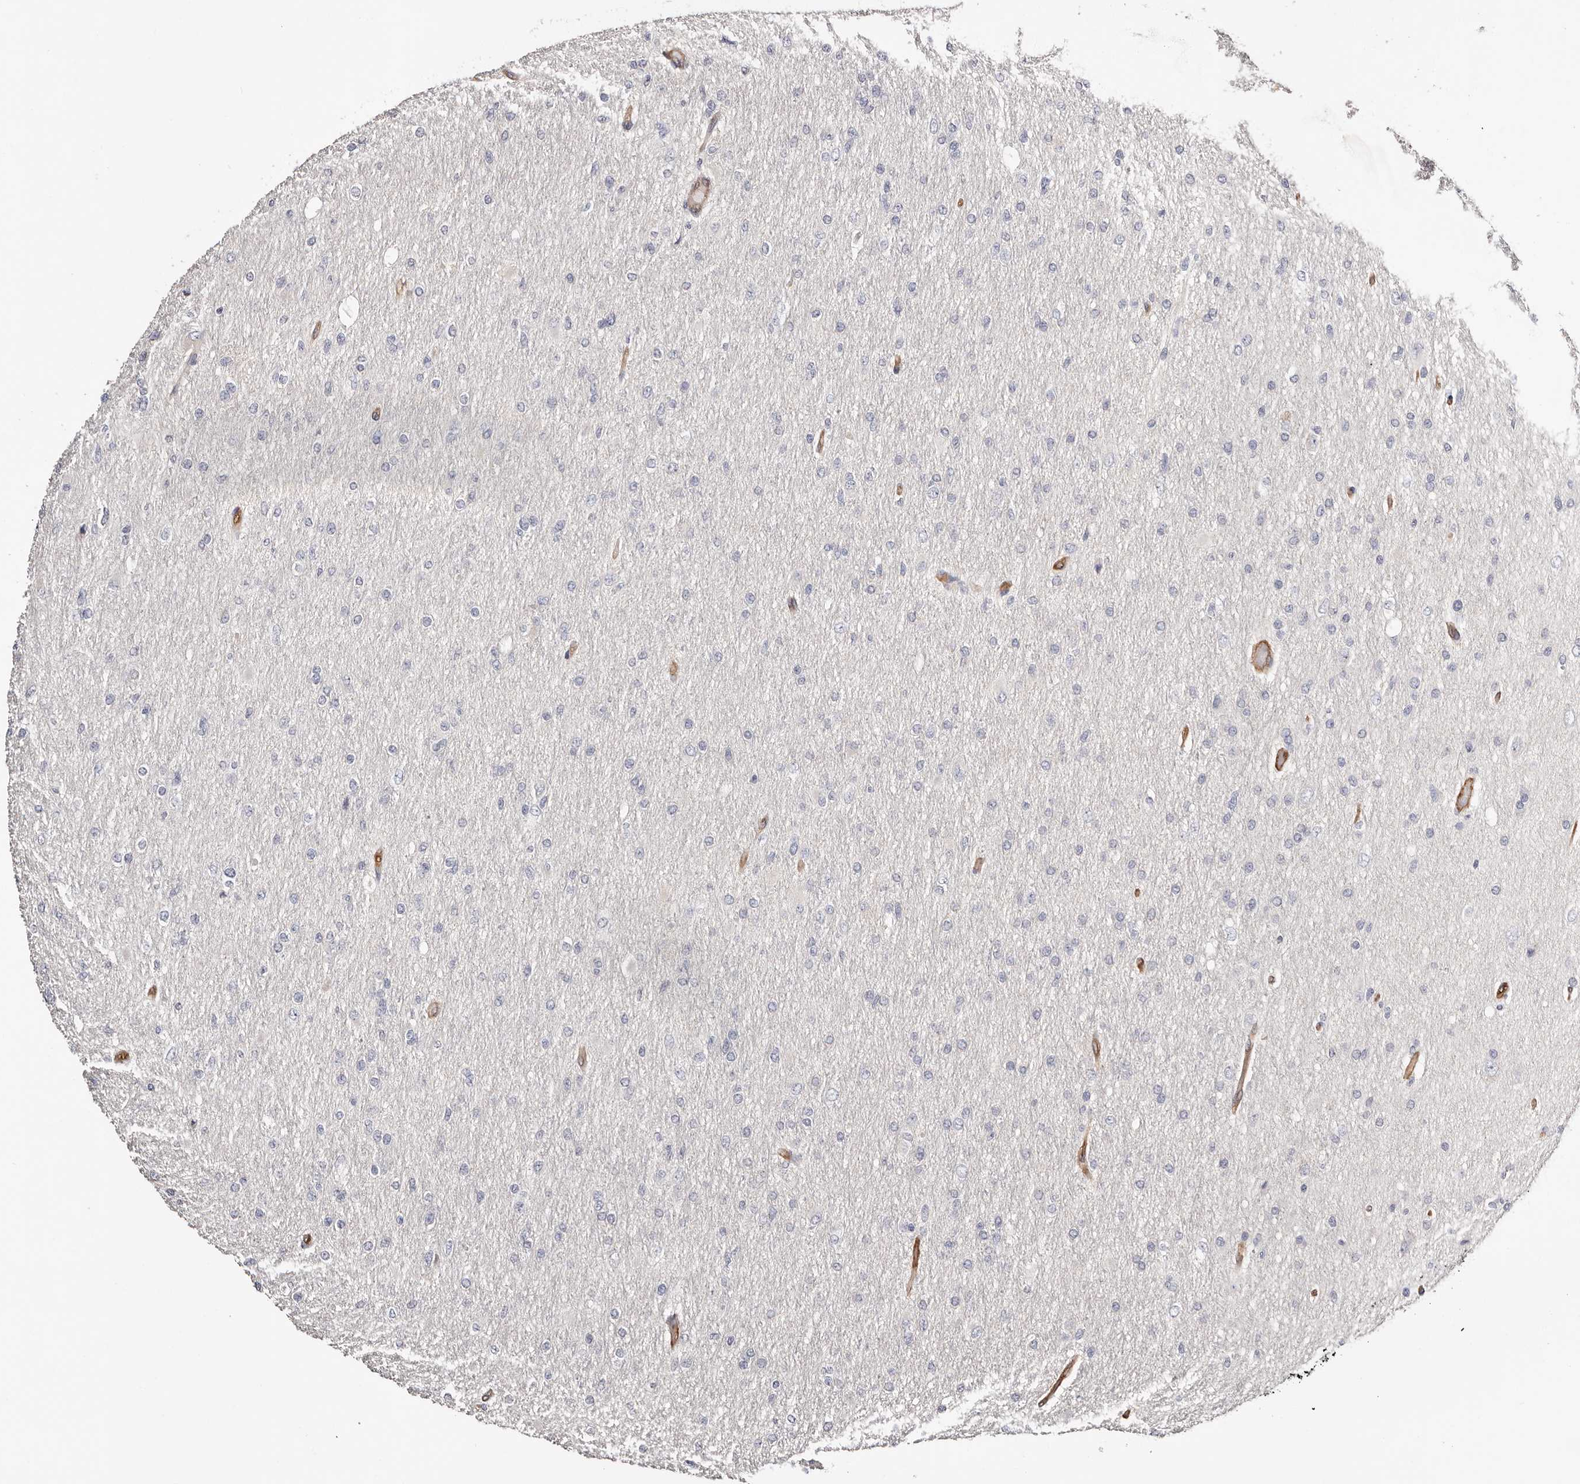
{"staining": {"intensity": "negative", "quantity": "none", "location": "none"}, "tissue": "glioma", "cell_type": "Tumor cells", "image_type": "cancer", "snomed": [{"axis": "morphology", "description": "Glioma, malignant, High grade"}, {"axis": "topography", "description": "Cerebral cortex"}], "caption": "An immunohistochemistry histopathology image of glioma is shown. There is no staining in tumor cells of glioma.", "gene": "TGM2", "patient": {"sex": "female", "age": 36}}